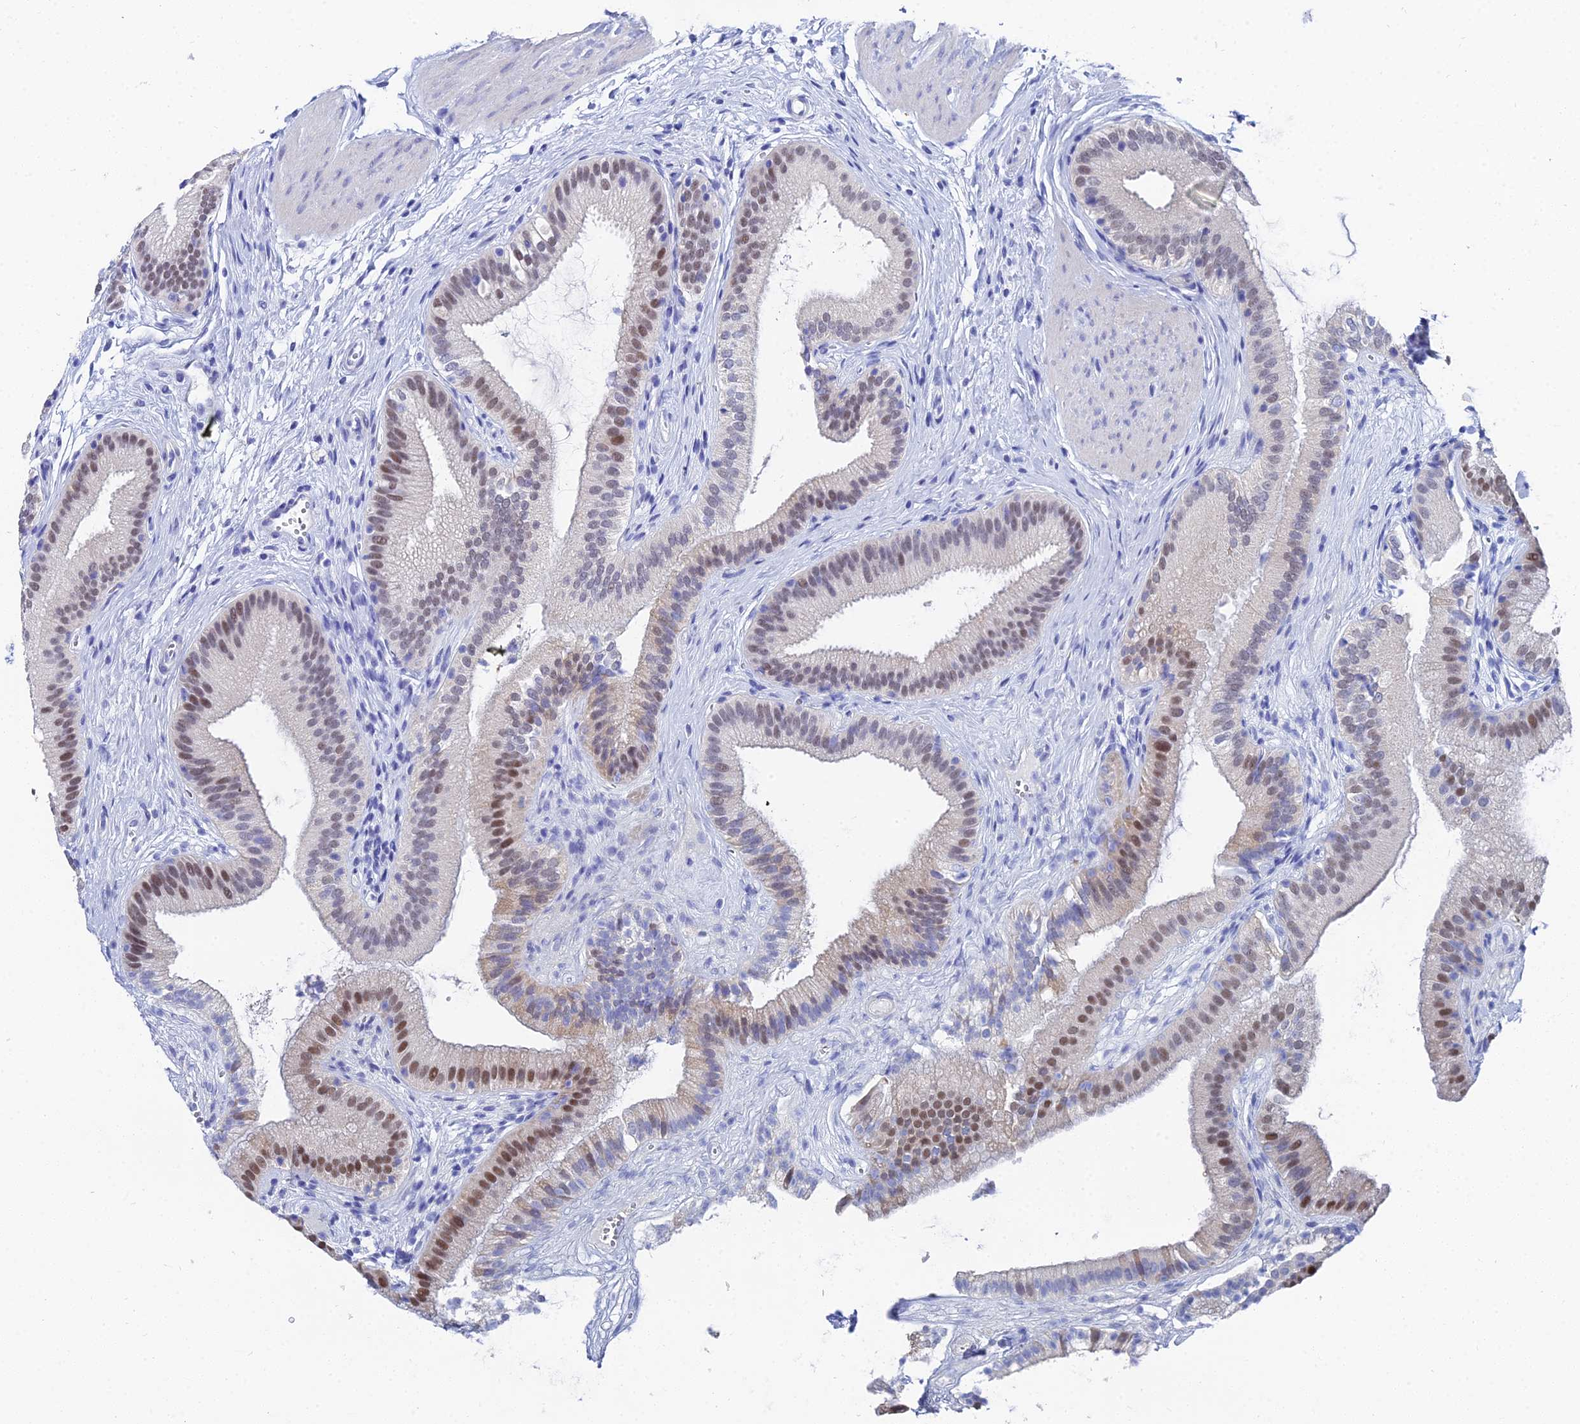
{"staining": {"intensity": "moderate", "quantity": "25%-75%", "location": "nuclear"}, "tissue": "gallbladder", "cell_type": "Glandular cells", "image_type": "normal", "snomed": [{"axis": "morphology", "description": "Normal tissue, NOS"}, {"axis": "topography", "description": "Gallbladder"}], "caption": "High-power microscopy captured an immunohistochemistry (IHC) micrograph of benign gallbladder, revealing moderate nuclear positivity in about 25%-75% of glandular cells. The protein is shown in brown color, while the nuclei are stained blue.", "gene": "OCM2", "patient": {"sex": "female", "age": 54}}